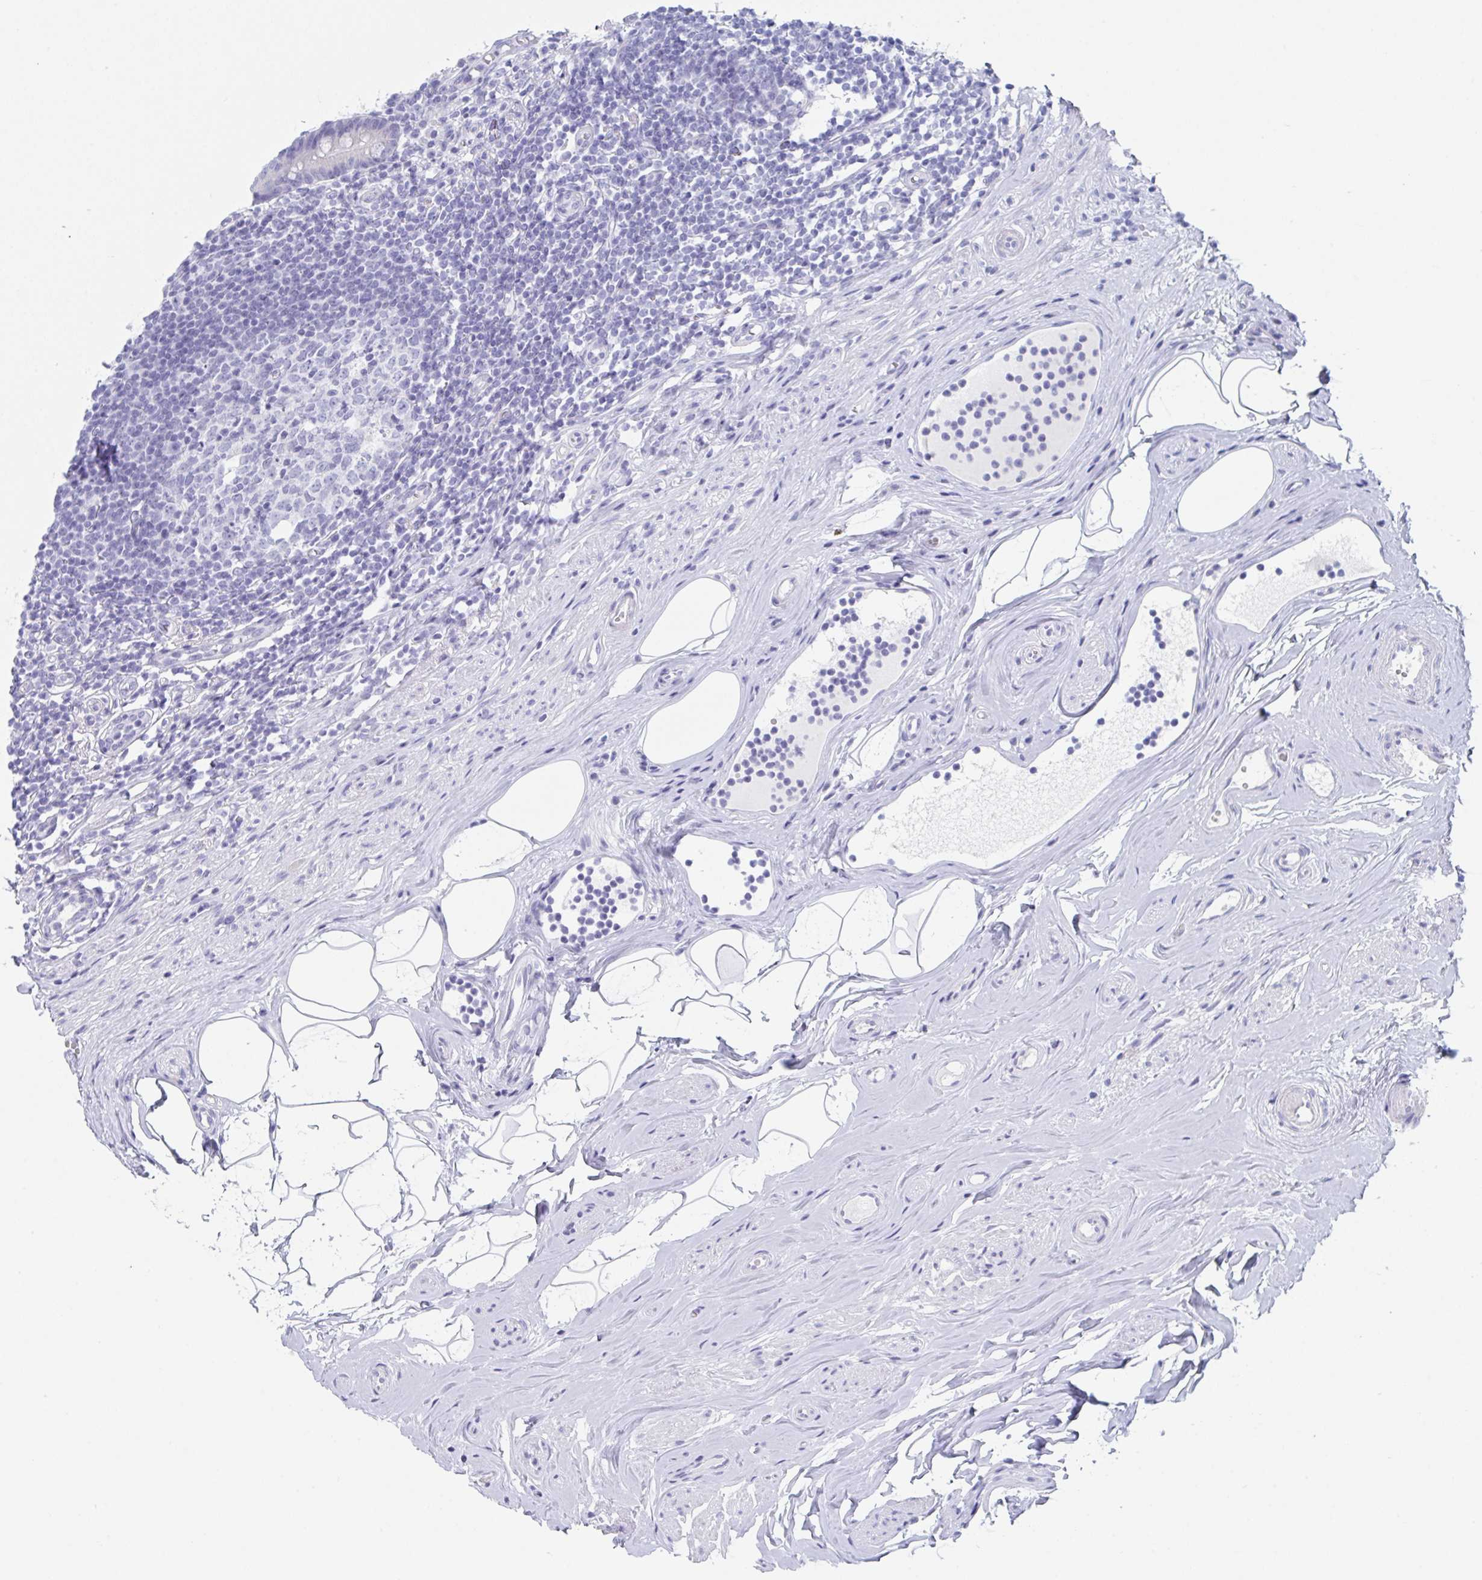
{"staining": {"intensity": "weak", "quantity": "<25%", "location": "cytoplasmic/membranous"}, "tissue": "appendix", "cell_type": "Glandular cells", "image_type": "normal", "snomed": [{"axis": "morphology", "description": "Normal tissue, NOS"}, {"axis": "topography", "description": "Appendix"}], "caption": "Immunohistochemistry (IHC) histopathology image of benign human appendix stained for a protein (brown), which demonstrates no expression in glandular cells.", "gene": "ZPBP", "patient": {"sex": "female", "age": 56}}